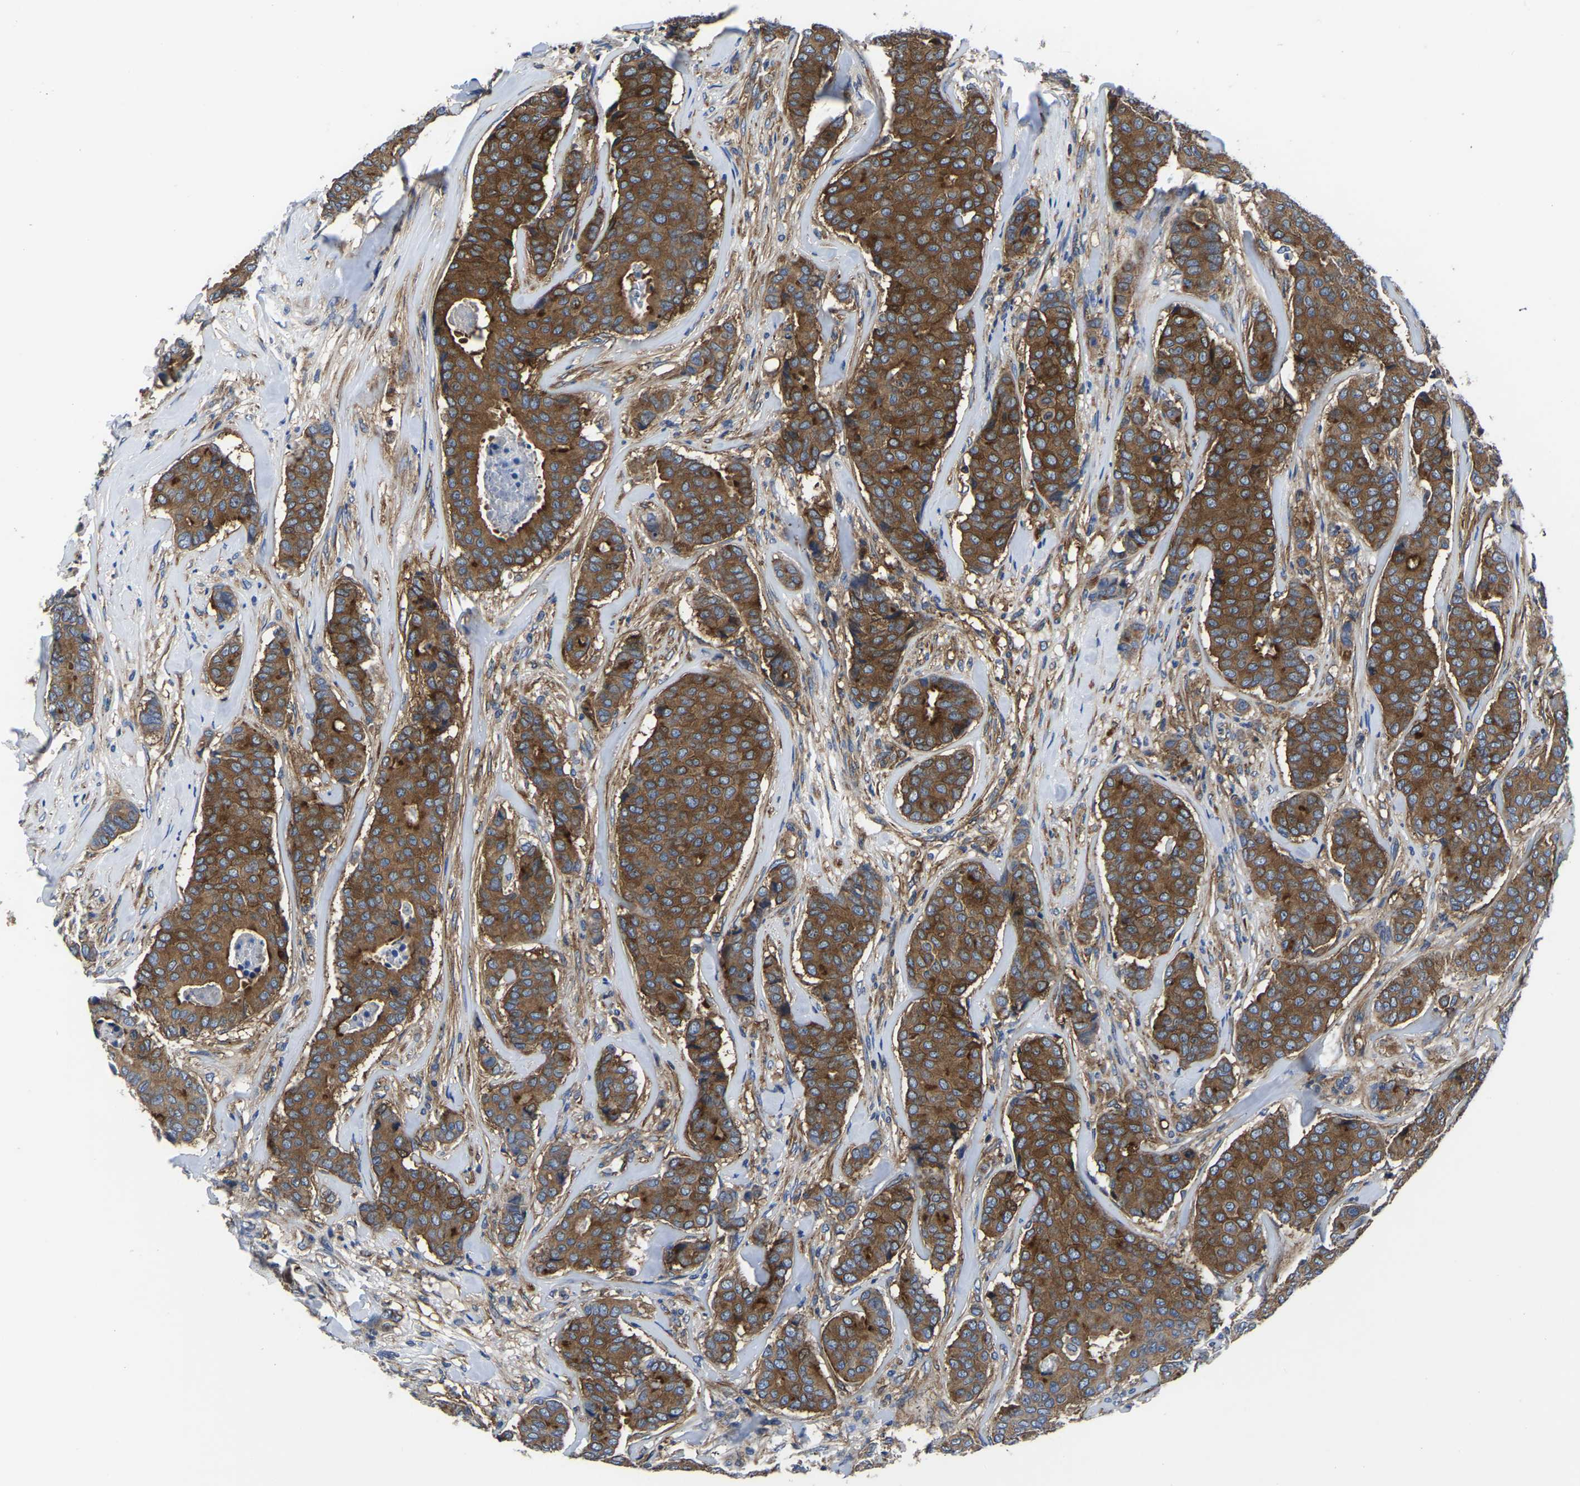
{"staining": {"intensity": "moderate", "quantity": ">75%", "location": "cytoplasmic/membranous"}, "tissue": "breast cancer", "cell_type": "Tumor cells", "image_type": "cancer", "snomed": [{"axis": "morphology", "description": "Duct carcinoma"}, {"axis": "topography", "description": "Breast"}], "caption": "Tumor cells exhibit medium levels of moderate cytoplasmic/membranous expression in about >75% of cells in human breast cancer.", "gene": "TFG", "patient": {"sex": "female", "age": 75}}